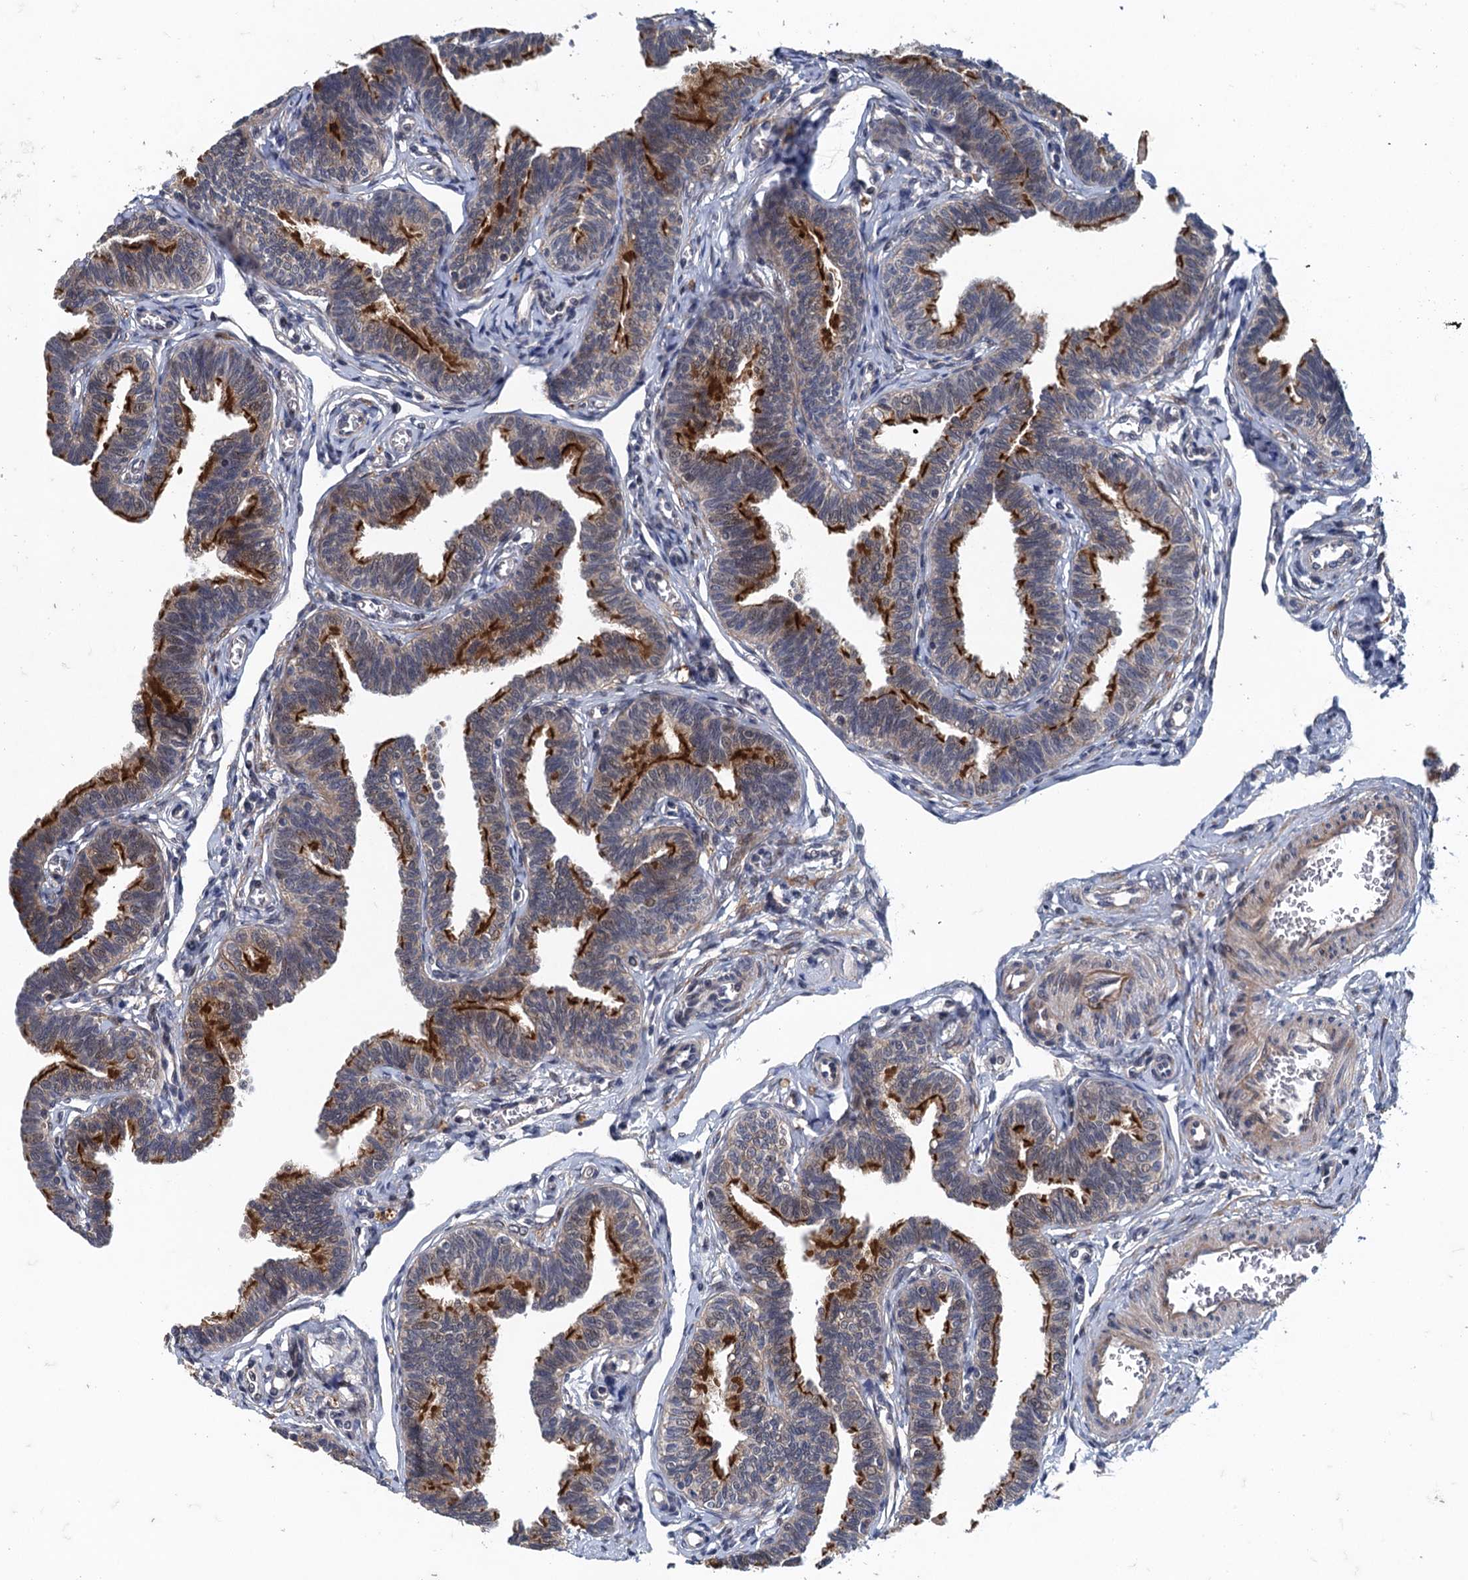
{"staining": {"intensity": "strong", "quantity": "25%-75%", "location": "cytoplasmic/membranous"}, "tissue": "fallopian tube", "cell_type": "Glandular cells", "image_type": "normal", "snomed": [{"axis": "morphology", "description": "Normal tissue, NOS"}, {"axis": "topography", "description": "Fallopian tube"}, {"axis": "topography", "description": "Ovary"}], "caption": "Brown immunohistochemical staining in benign human fallopian tube exhibits strong cytoplasmic/membranous positivity in approximately 25%-75% of glandular cells.", "gene": "MDM1", "patient": {"sex": "female", "age": 23}}